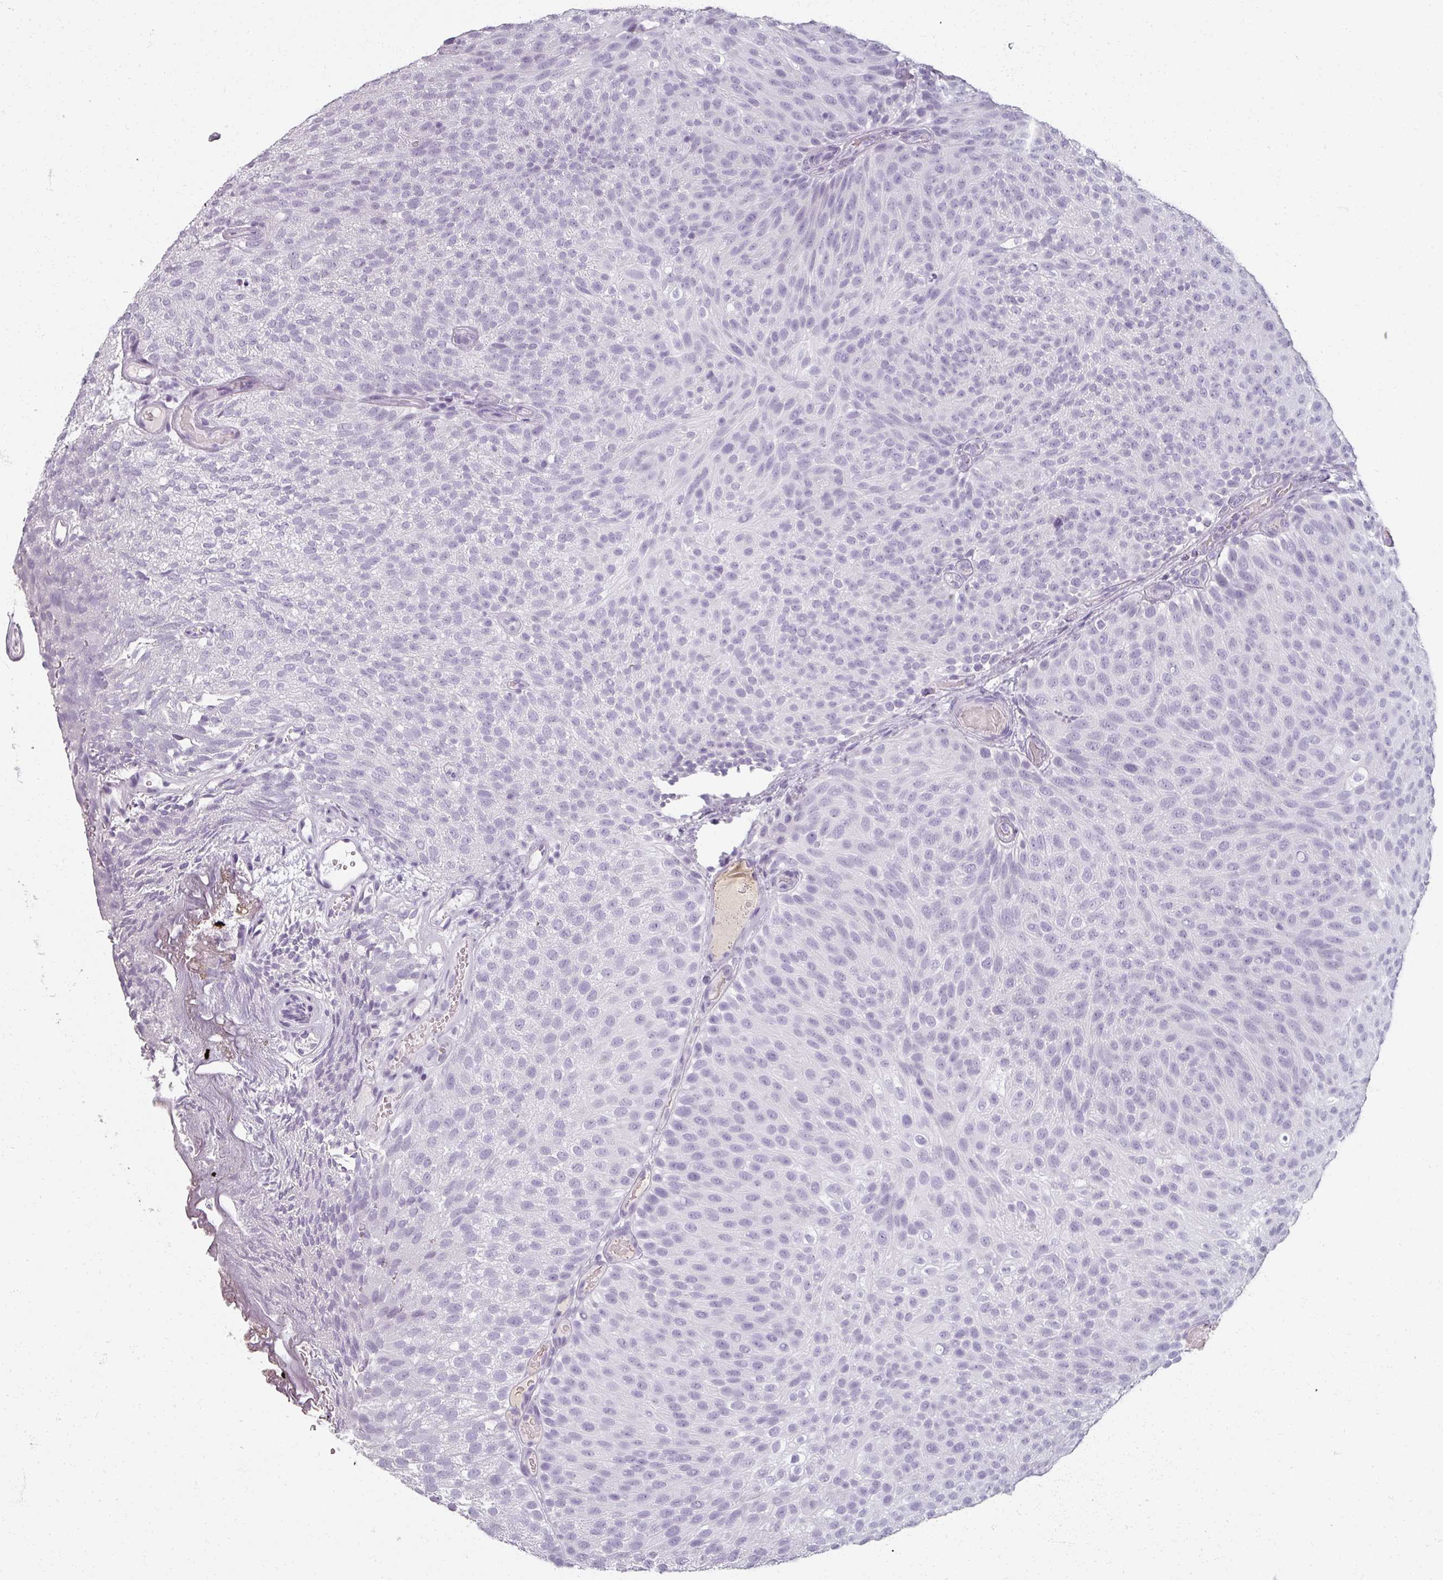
{"staining": {"intensity": "negative", "quantity": "none", "location": "none"}, "tissue": "urothelial cancer", "cell_type": "Tumor cells", "image_type": "cancer", "snomed": [{"axis": "morphology", "description": "Urothelial carcinoma, Low grade"}, {"axis": "topography", "description": "Urinary bladder"}], "caption": "Tumor cells are negative for protein expression in human urothelial carcinoma (low-grade).", "gene": "REG3G", "patient": {"sex": "male", "age": 78}}